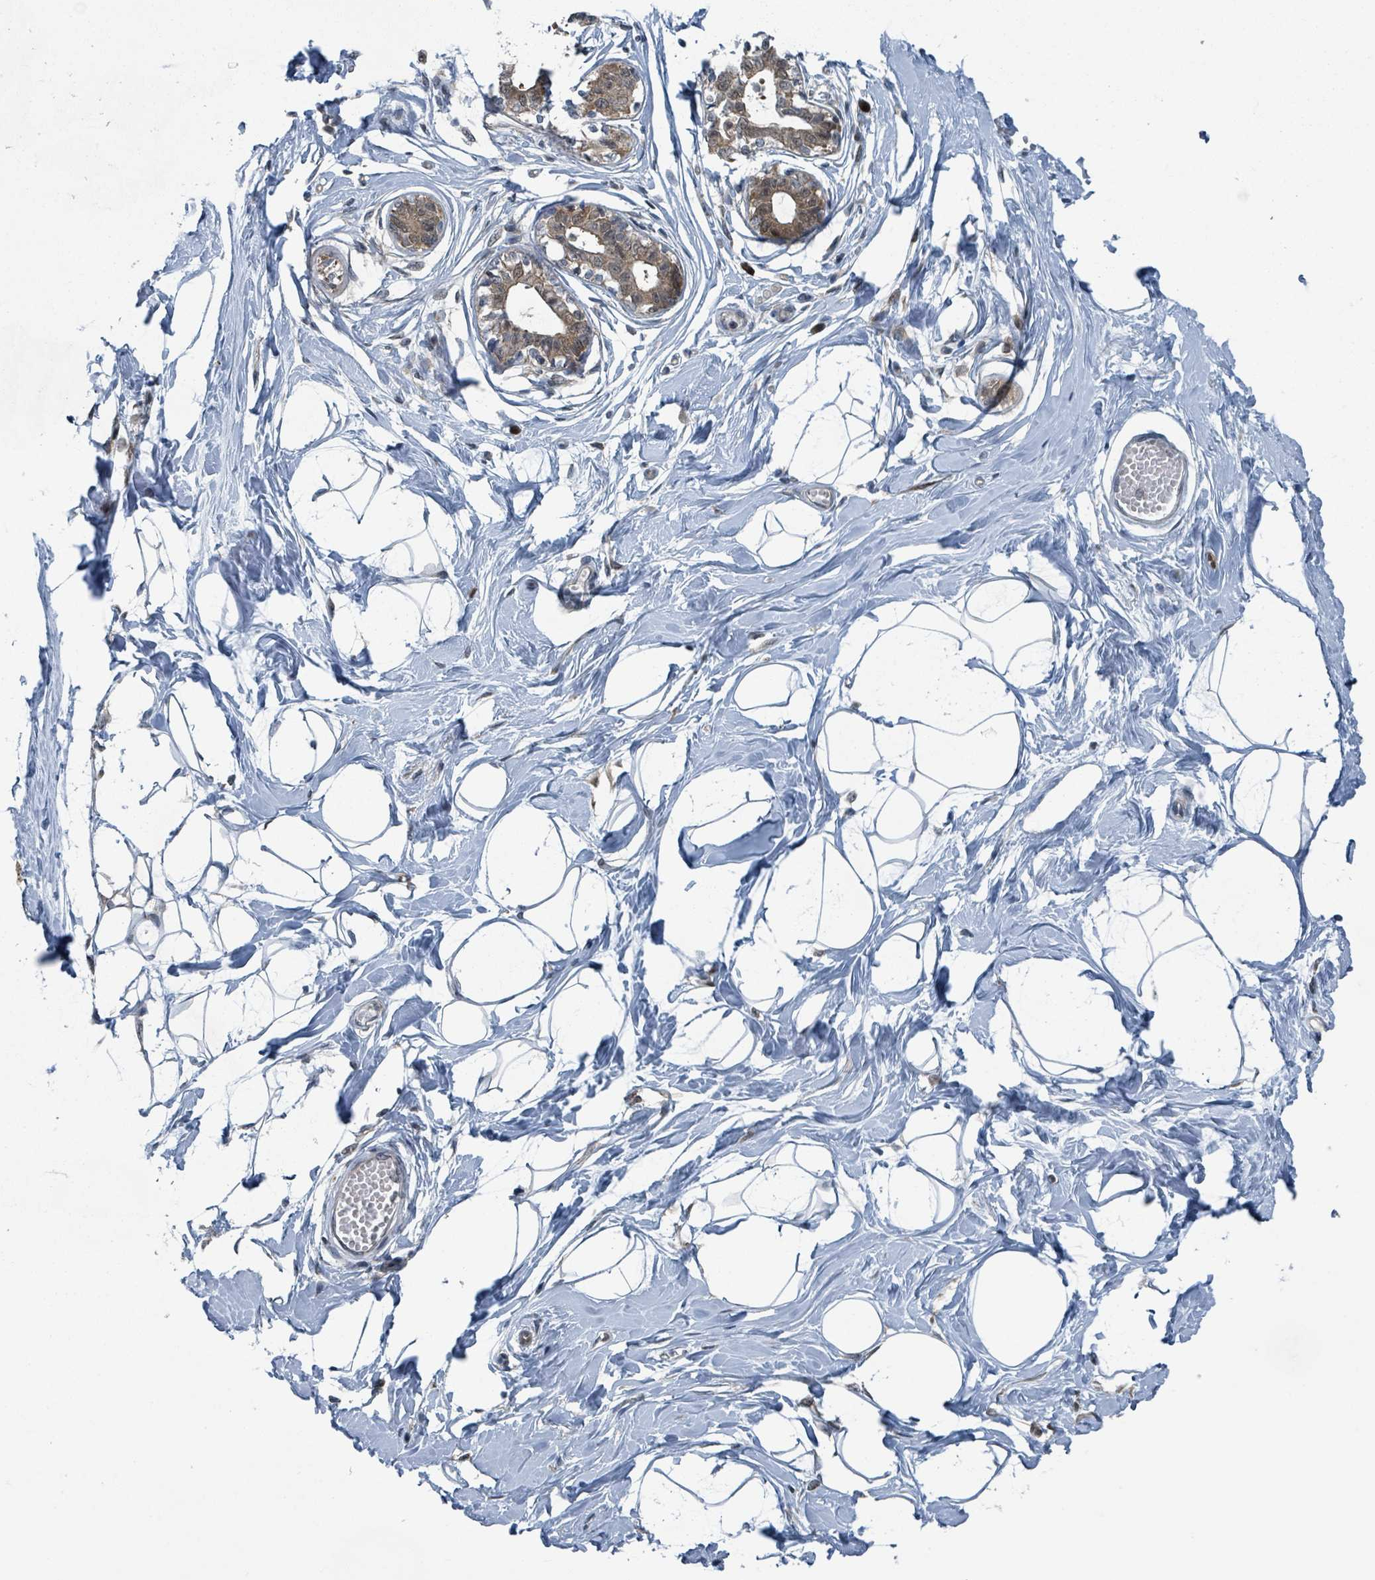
{"staining": {"intensity": "negative", "quantity": "none", "location": "none"}, "tissue": "breast", "cell_type": "Adipocytes", "image_type": "normal", "snomed": [{"axis": "morphology", "description": "Normal tissue, NOS"}, {"axis": "topography", "description": "Breast"}], "caption": "This is a image of immunohistochemistry staining of benign breast, which shows no expression in adipocytes.", "gene": "GOLGA7B", "patient": {"sex": "female", "age": 45}}